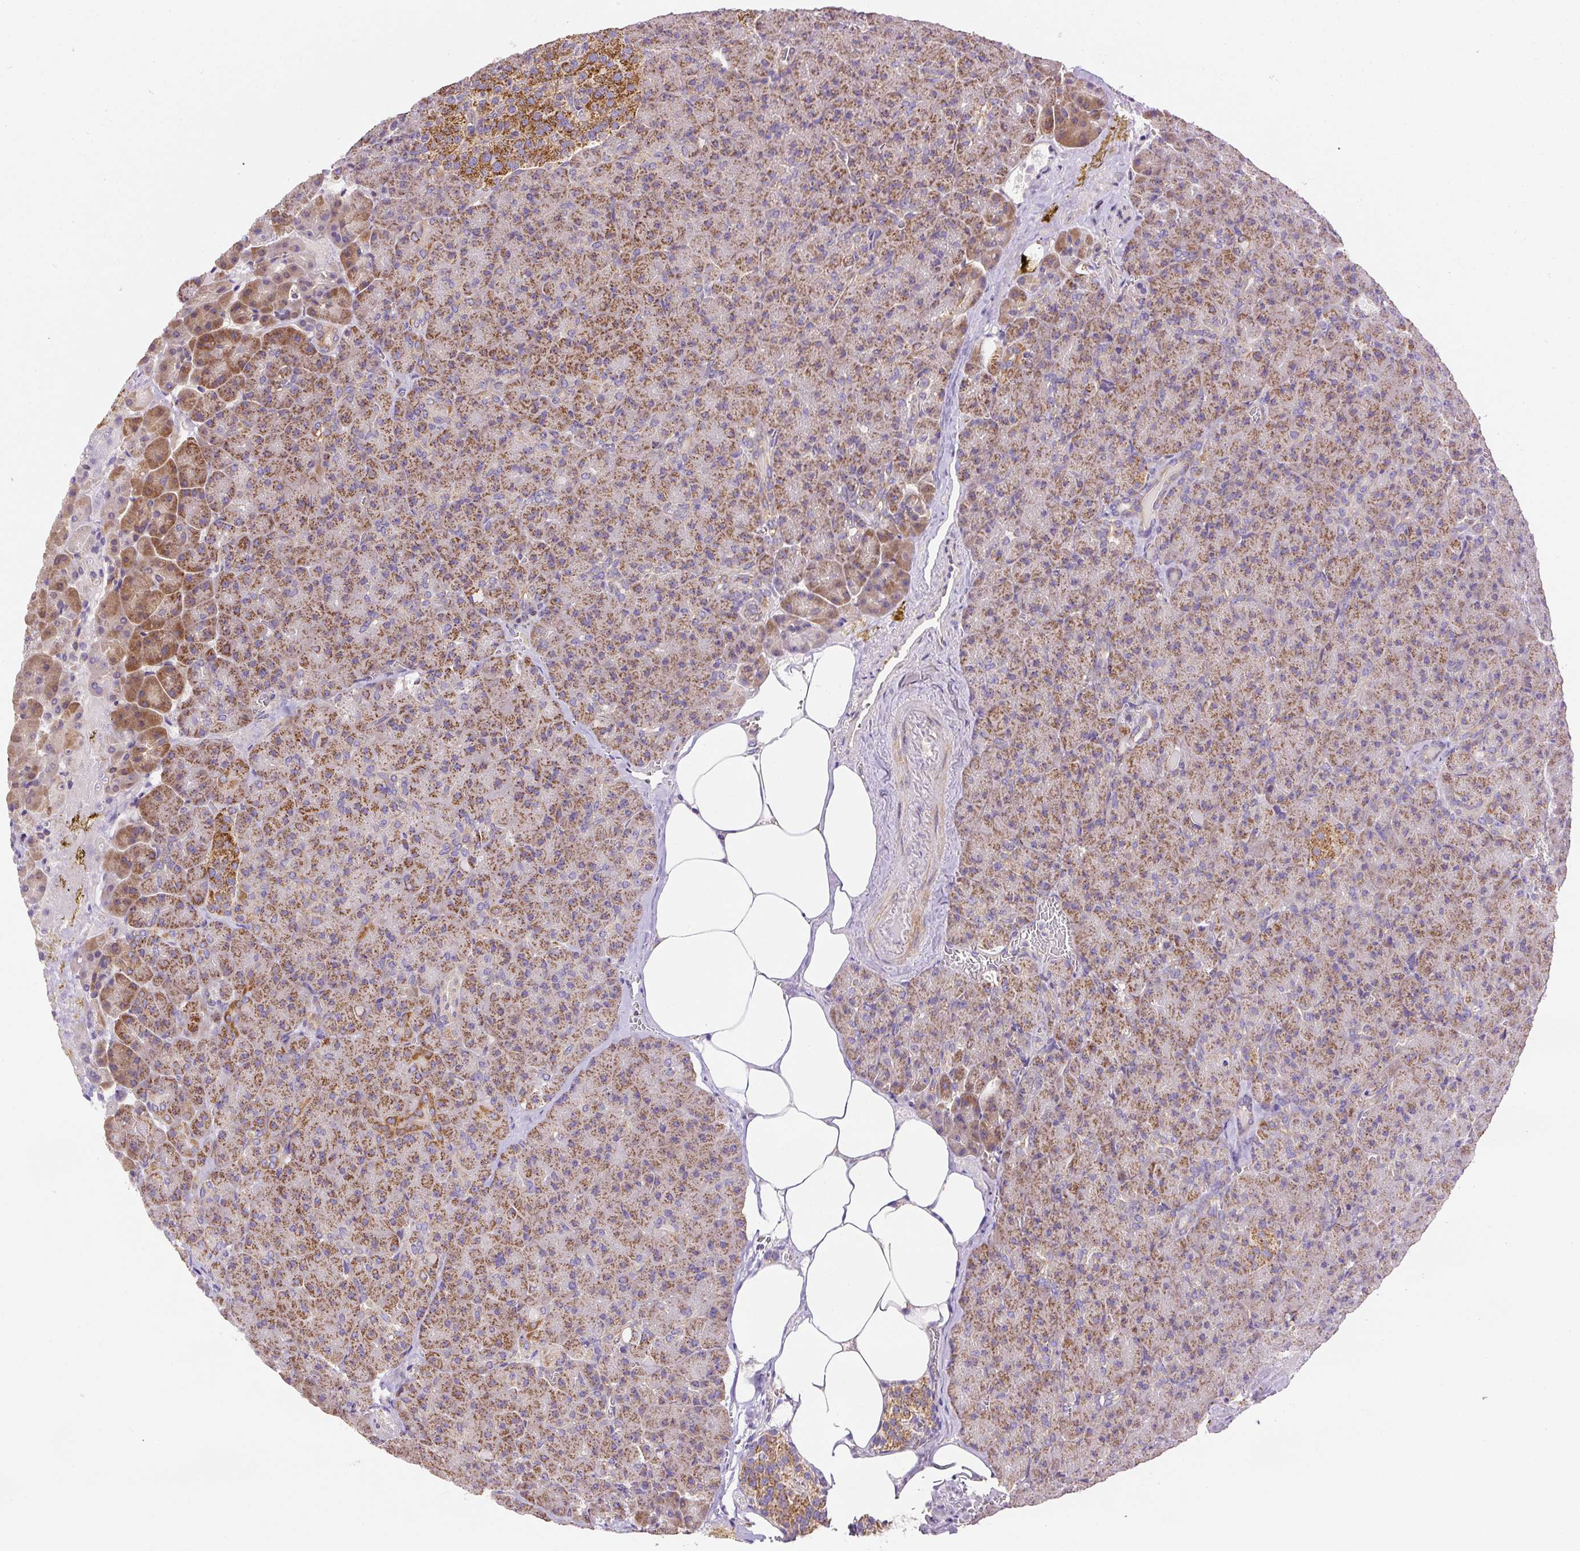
{"staining": {"intensity": "strong", "quantity": ">75%", "location": "cytoplasmic/membranous"}, "tissue": "pancreas", "cell_type": "Exocrine glandular cells", "image_type": "normal", "snomed": [{"axis": "morphology", "description": "Normal tissue, NOS"}, {"axis": "topography", "description": "Pancreas"}], "caption": "Immunohistochemical staining of unremarkable pancreas demonstrates high levels of strong cytoplasmic/membranous positivity in about >75% of exocrine glandular cells. Using DAB (brown) and hematoxylin (blue) stains, captured at high magnification using brightfield microscopy.", "gene": "NDUFAF2", "patient": {"sex": "female", "age": 74}}